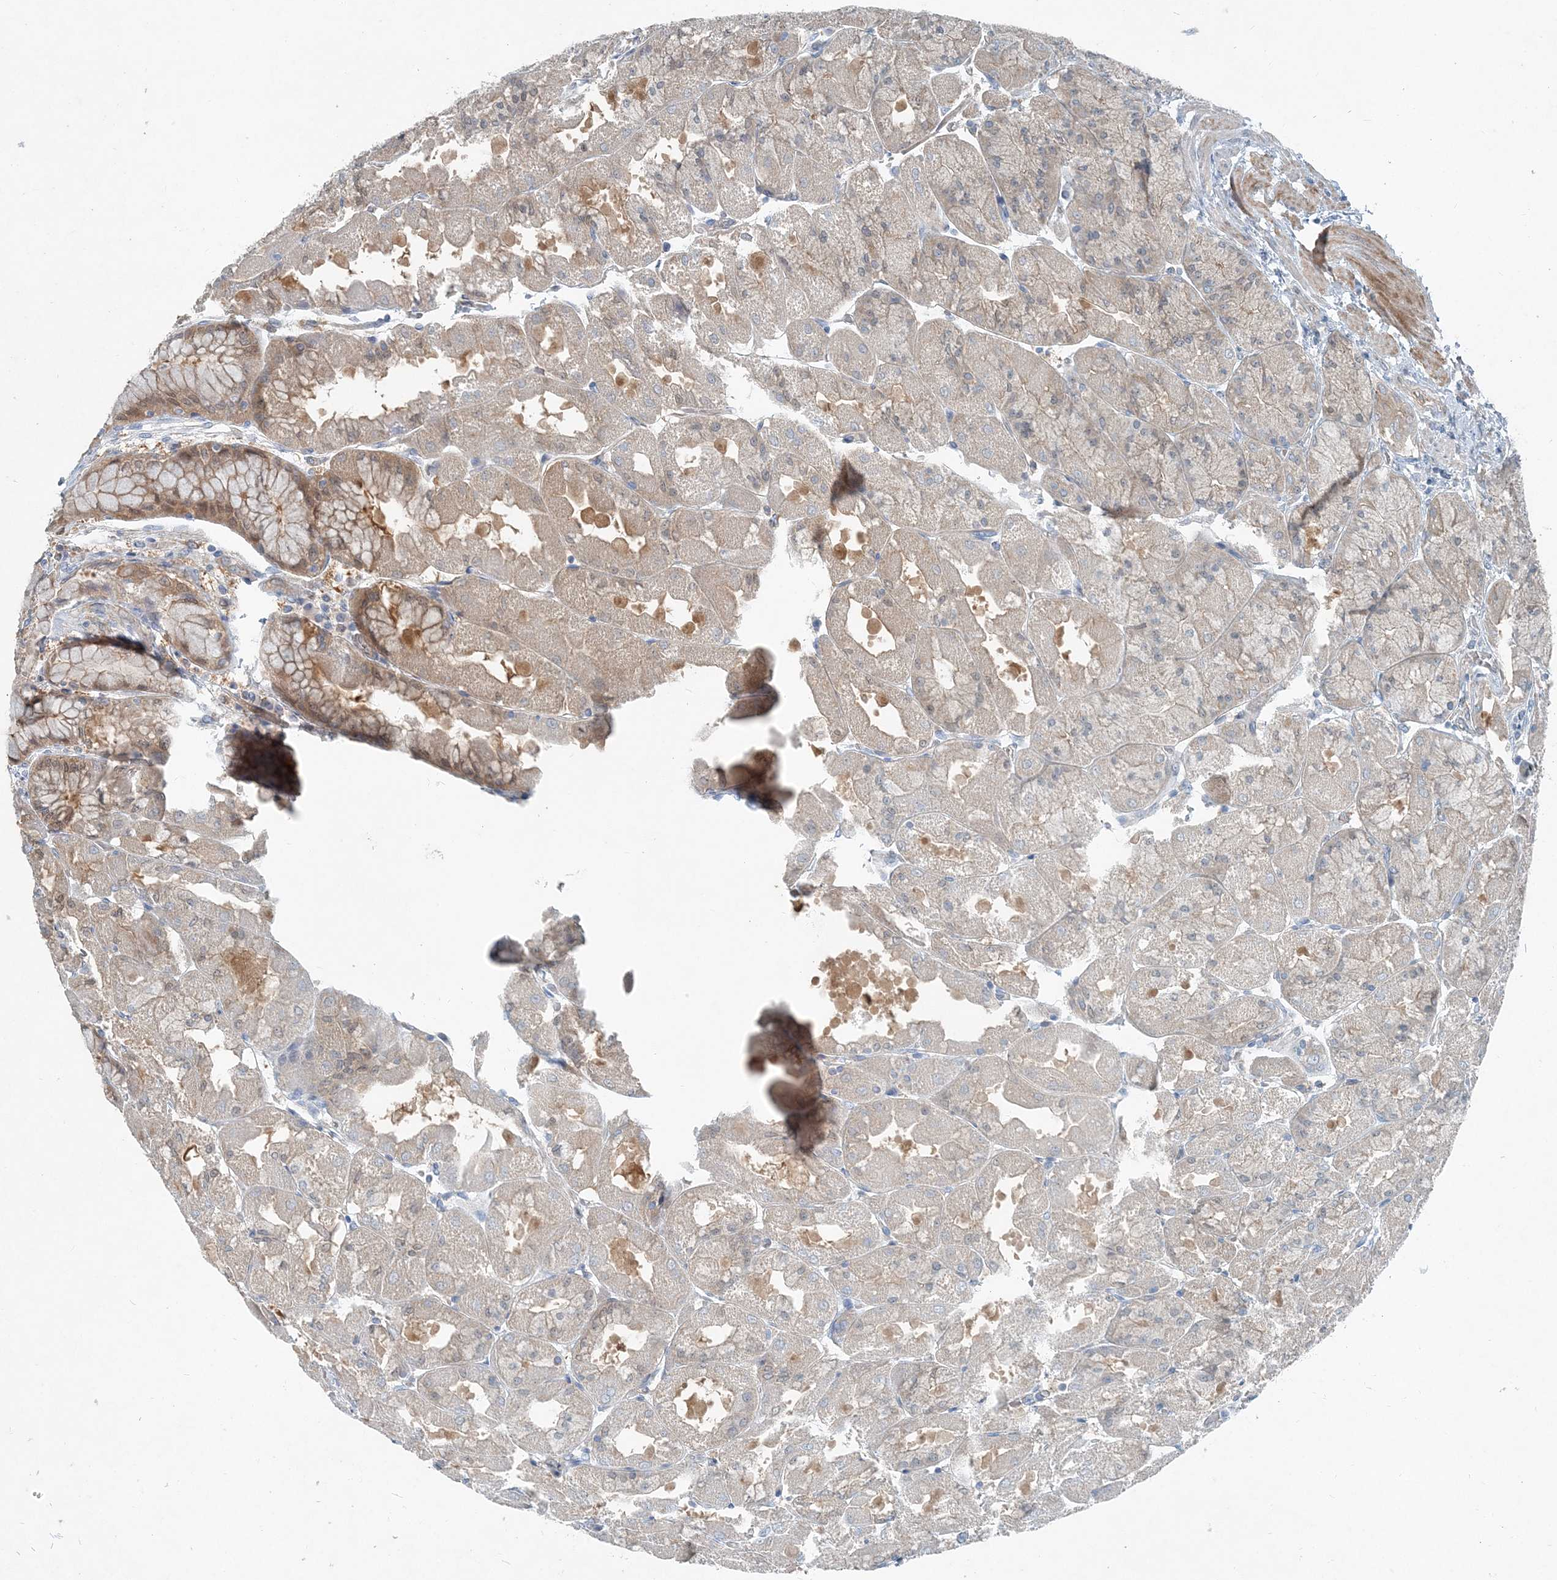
{"staining": {"intensity": "moderate", "quantity": "25%-75%", "location": "cytoplasmic/membranous"}, "tissue": "stomach", "cell_type": "Glandular cells", "image_type": "normal", "snomed": [{"axis": "morphology", "description": "Normal tissue, NOS"}, {"axis": "topography", "description": "Stomach"}], "caption": "Glandular cells demonstrate moderate cytoplasmic/membranous expression in about 25%-75% of cells in unremarkable stomach.", "gene": "ARMH1", "patient": {"sex": "female", "age": 61}}